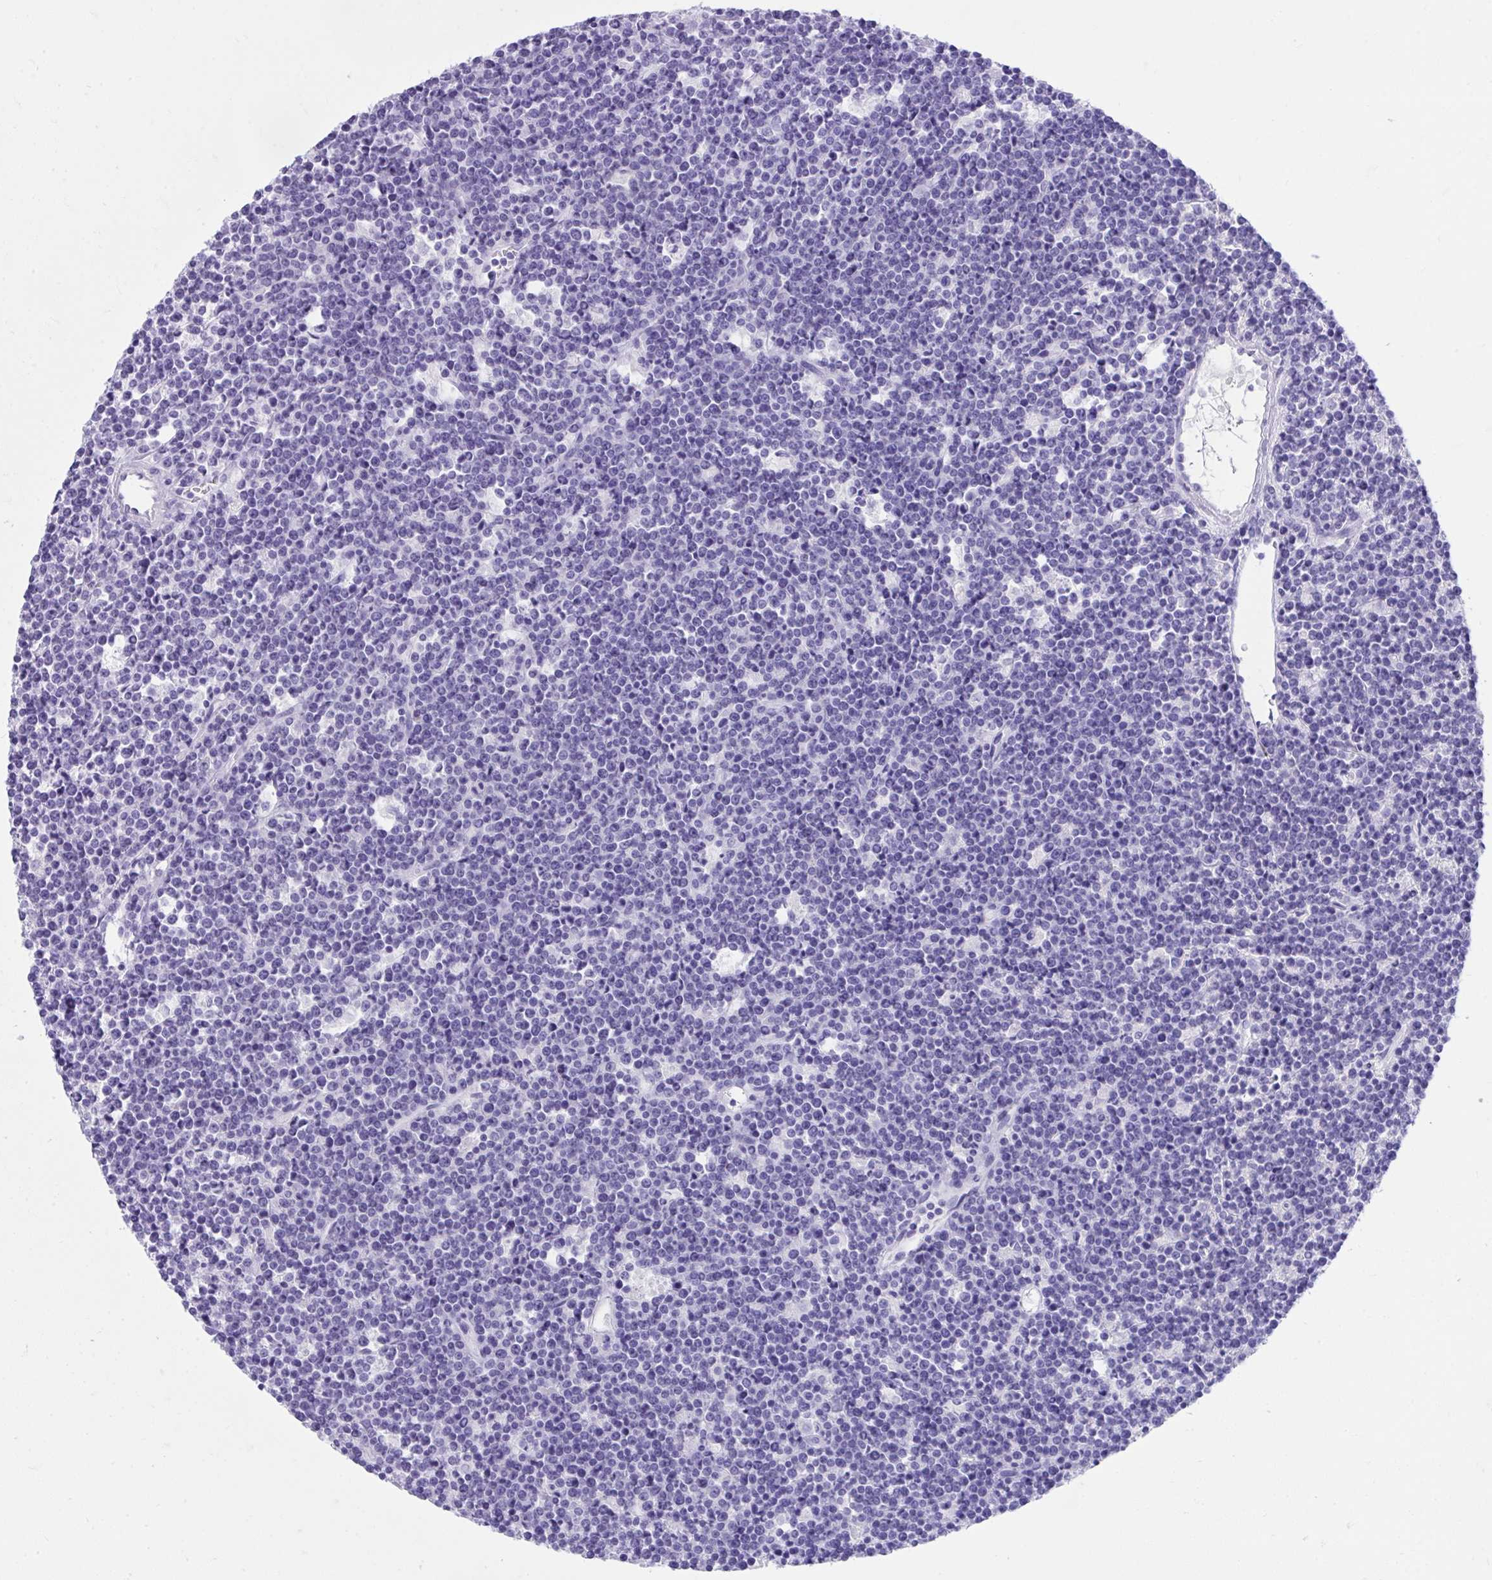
{"staining": {"intensity": "negative", "quantity": "none", "location": "none"}, "tissue": "lymphoma", "cell_type": "Tumor cells", "image_type": "cancer", "snomed": [{"axis": "morphology", "description": "Malignant lymphoma, non-Hodgkin's type, High grade"}, {"axis": "topography", "description": "Ovary"}], "caption": "High magnification brightfield microscopy of lymphoma stained with DAB (3,3'-diaminobenzidine) (brown) and counterstained with hematoxylin (blue): tumor cells show no significant expression.", "gene": "KCNN4", "patient": {"sex": "female", "age": 56}}